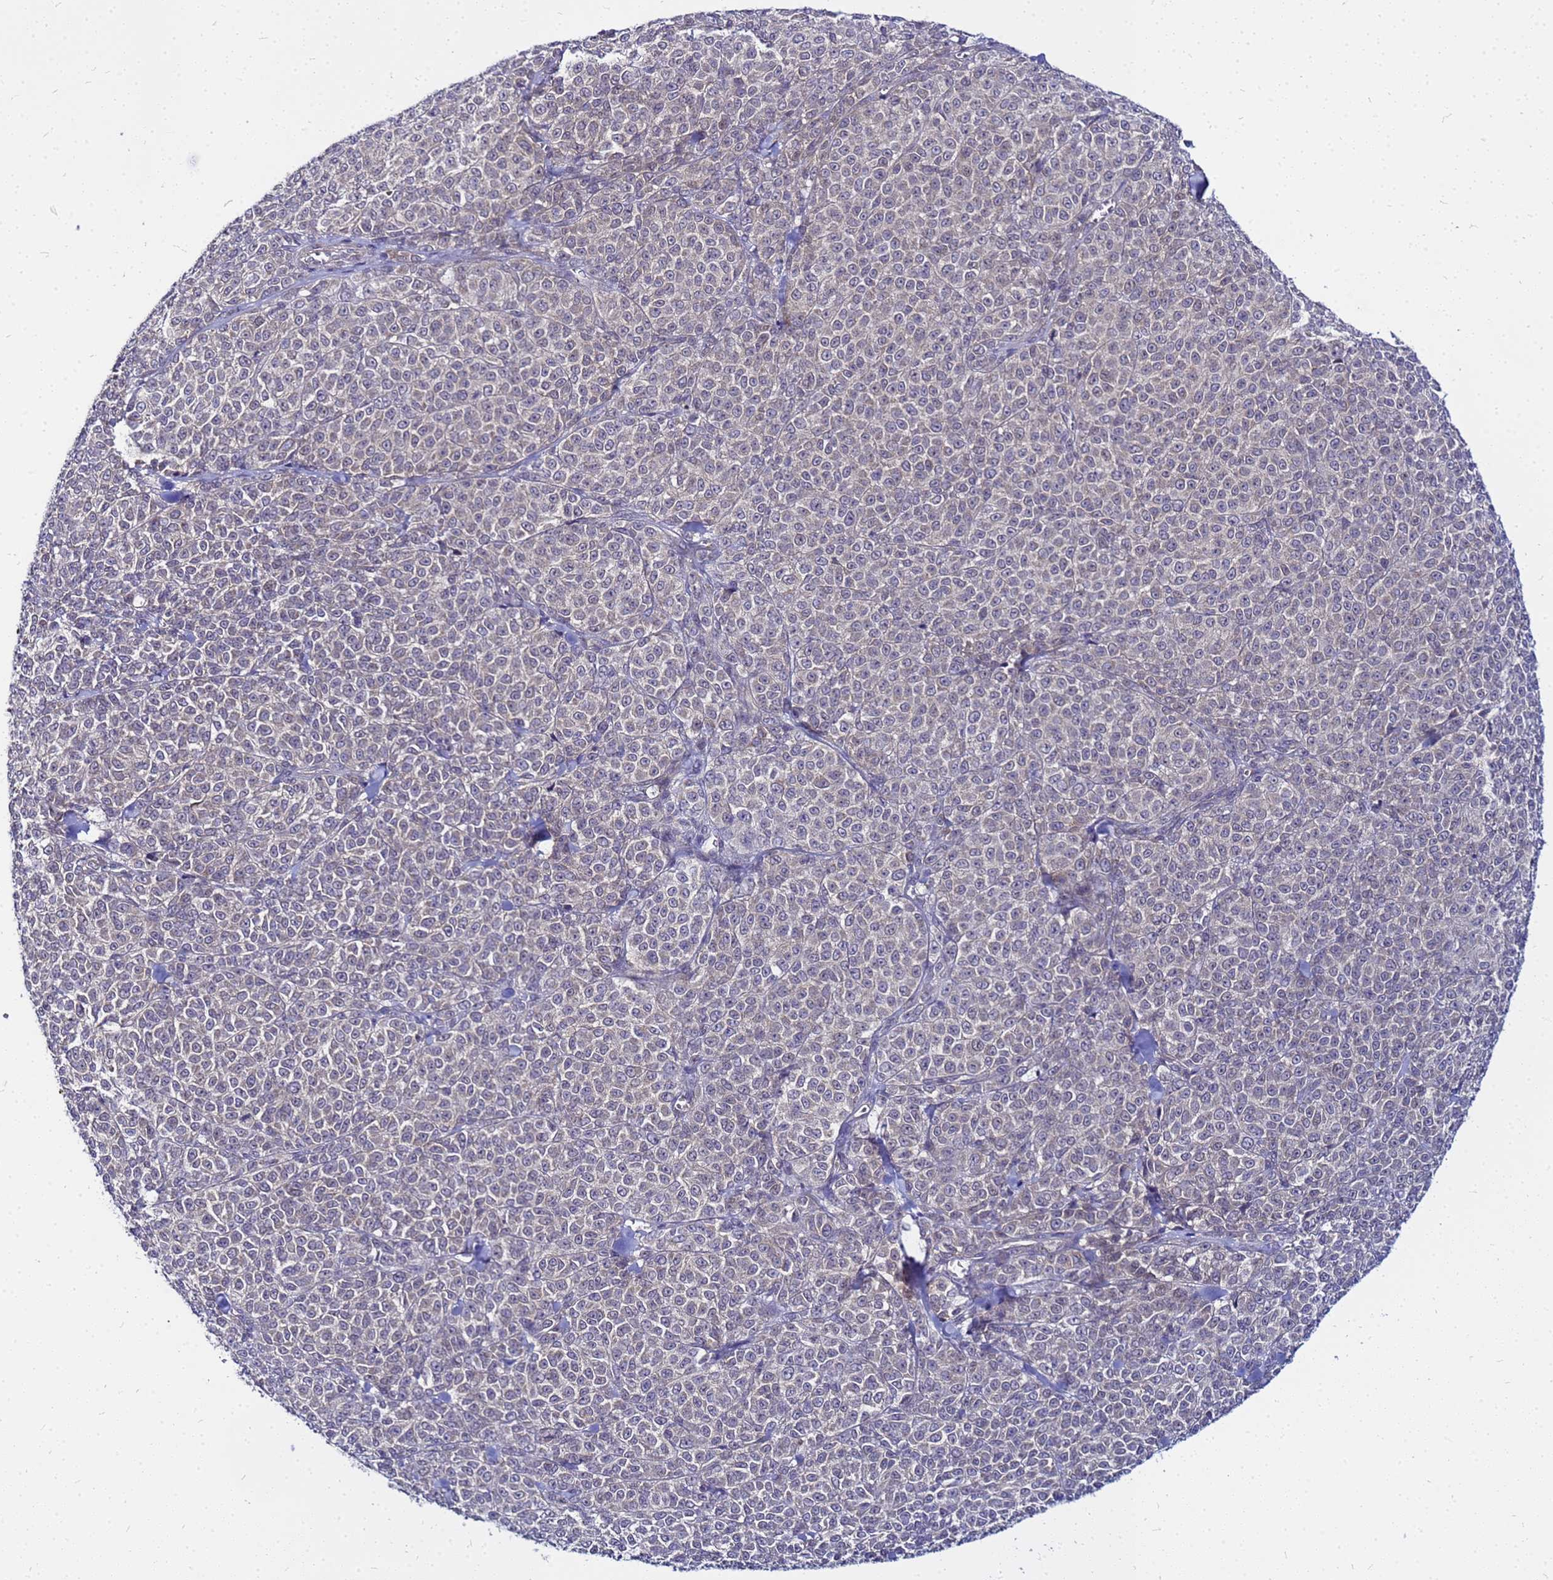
{"staining": {"intensity": "negative", "quantity": "none", "location": "none"}, "tissue": "melanoma", "cell_type": "Tumor cells", "image_type": "cancer", "snomed": [{"axis": "morphology", "description": "Normal tissue, NOS"}, {"axis": "morphology", "description": "Malignant melanoma, NOS"}, {"axis": "topography", "description": "Skin"}], "caption": "Human malignant melanoma stained for a protein using immunohistochemistry exhibits no positivity in tumor cells.", "gene": "SAT1", "patient": {"sex": "female", "age": 34}}